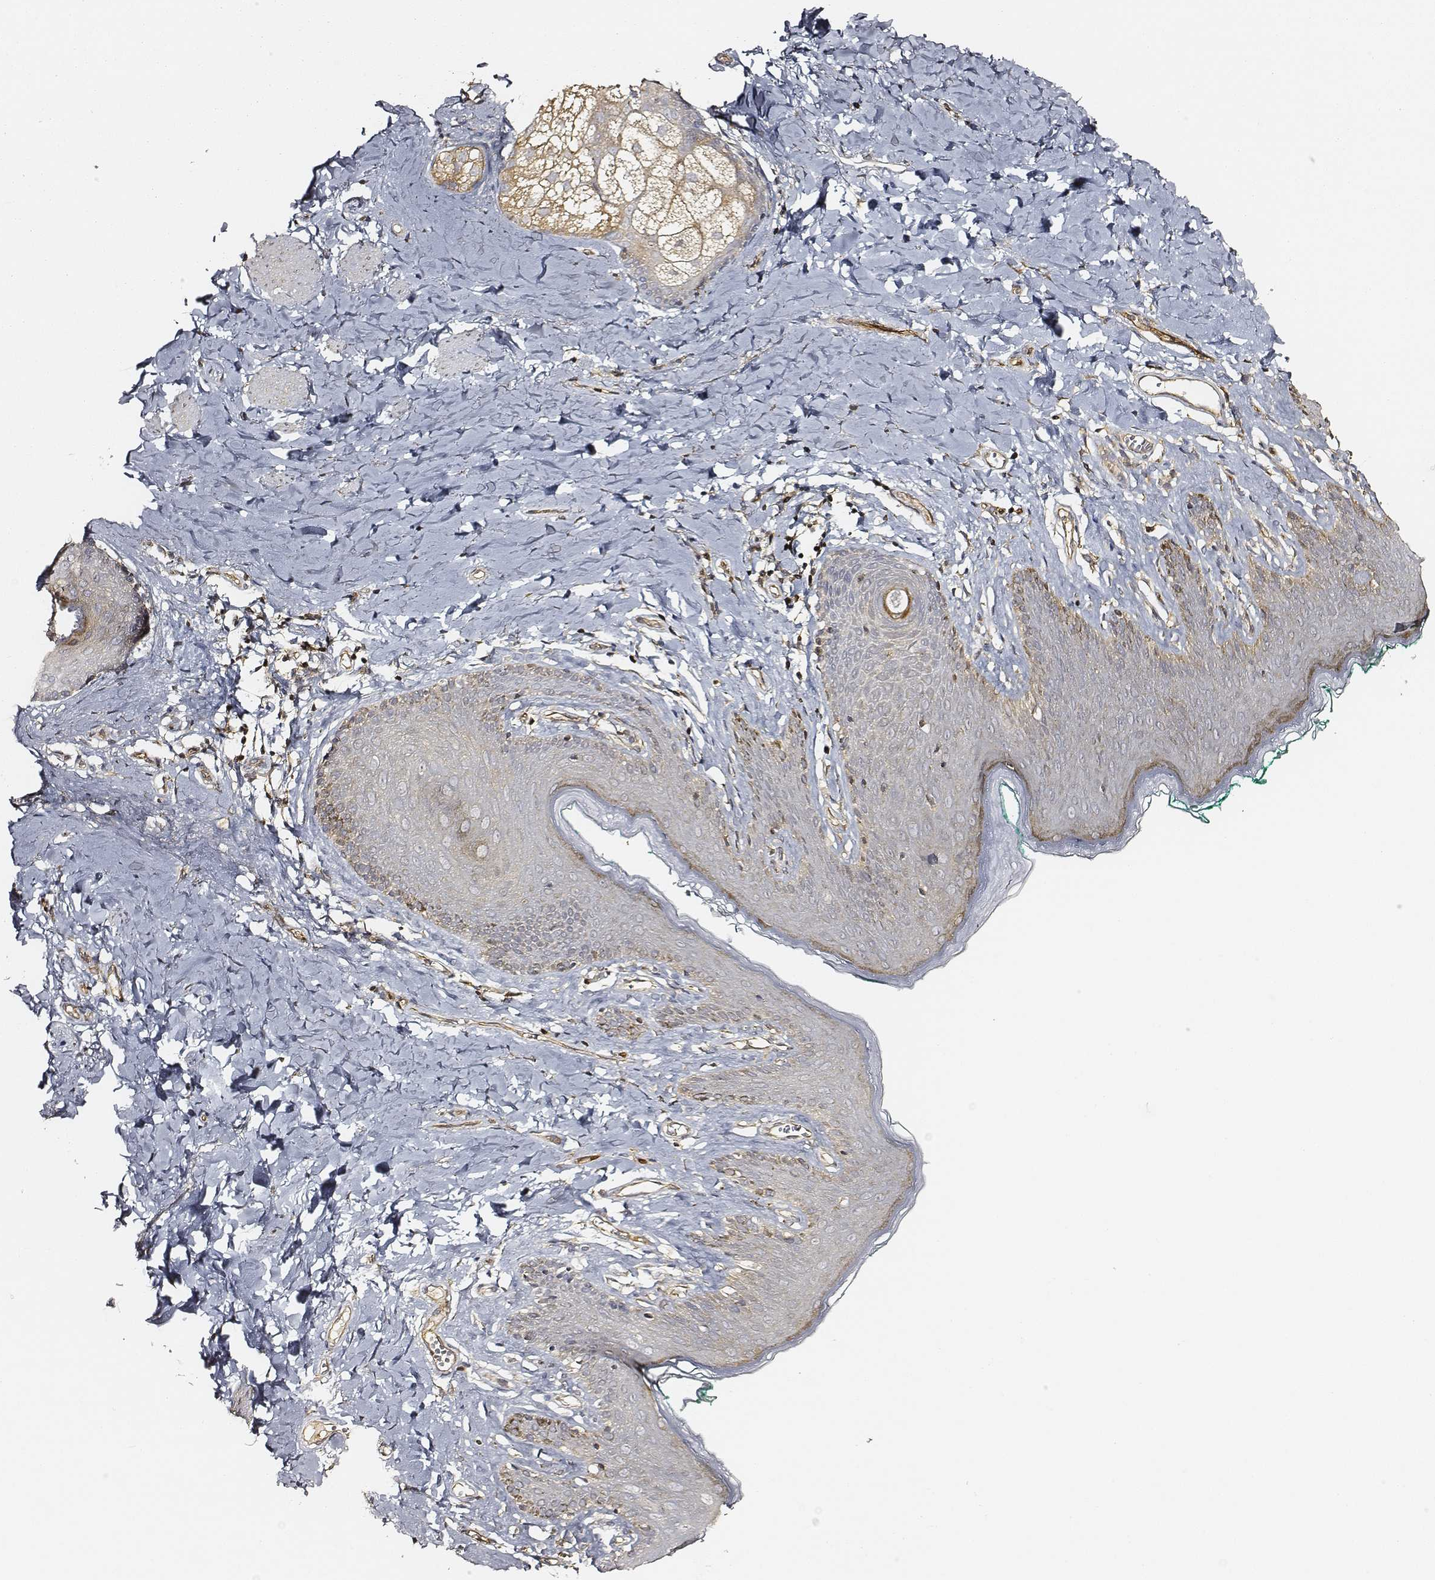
{"staining": {"intensity": "moderate", "quantity": "<25%", "location": "cytoplasmic/membranous"}, "tissue": "skin", "cell_type": "Epidermal cells", "image_type": "normal", "snomed": [{"axis": "morphology", "description": "Normal tissue, NOS"}, {"axis": "topography", "description": "Vulva"}], "caption": "DAB immunohistochemical staining of unremarkable skin displays moderate cytoplasmic/membranous protein expression in about <25% of epidermal cells.", "gene": "CARS1", "patient": {"sex": "female", "age": 66}}